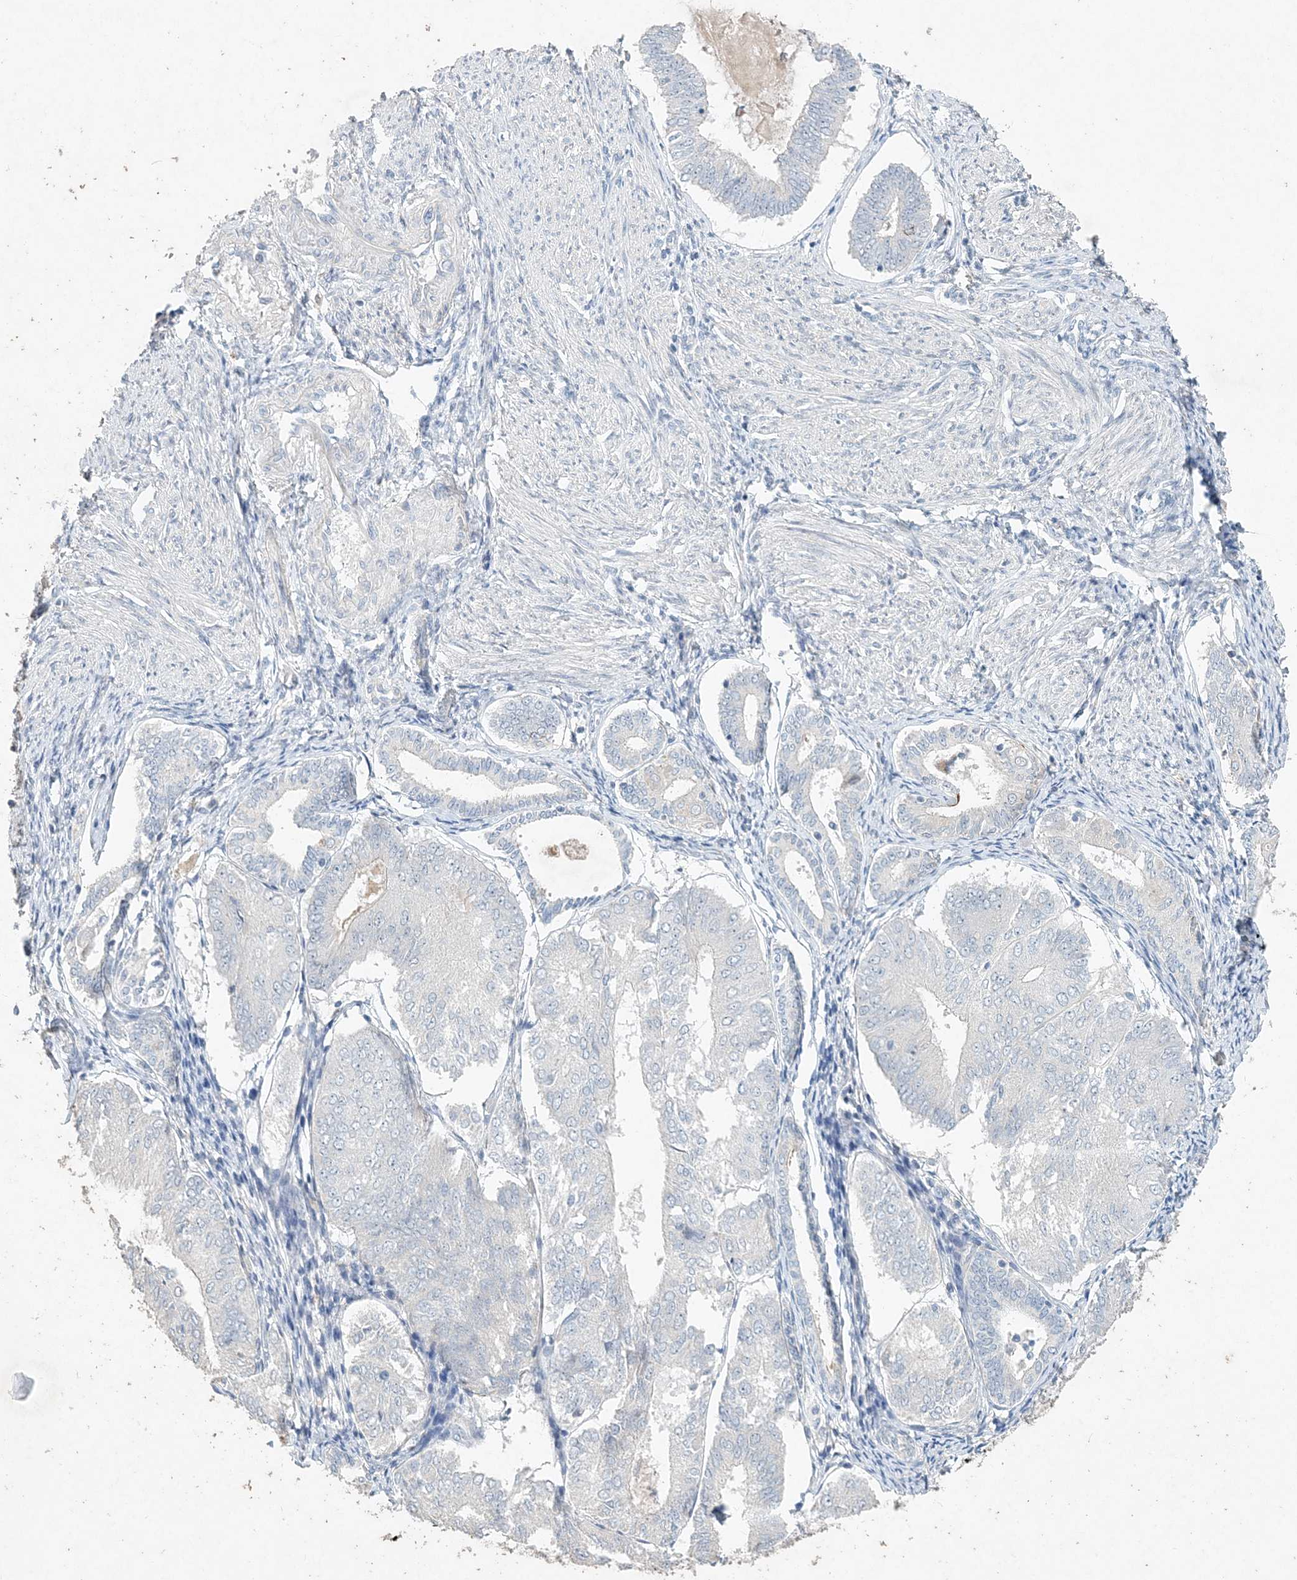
{"staining": {"intensity": "negative", "quantity": "none", "location": "none"}, "tissue": "endometrial cancer", "cell_type": "Tumor cells", "image_type": "cancer", "snomed": [{"axis": "morphology", "description": "Adenocarcinoma, NOS"}, {"axis": "topography", "description": "Endometrium"}], "caption": "The micrograph demonstrates no significant staining in tumor cells of adenocarcinoma (endometrial).", "gene": "DNAH5", "patient": {"sex": "female", "age": 81}}